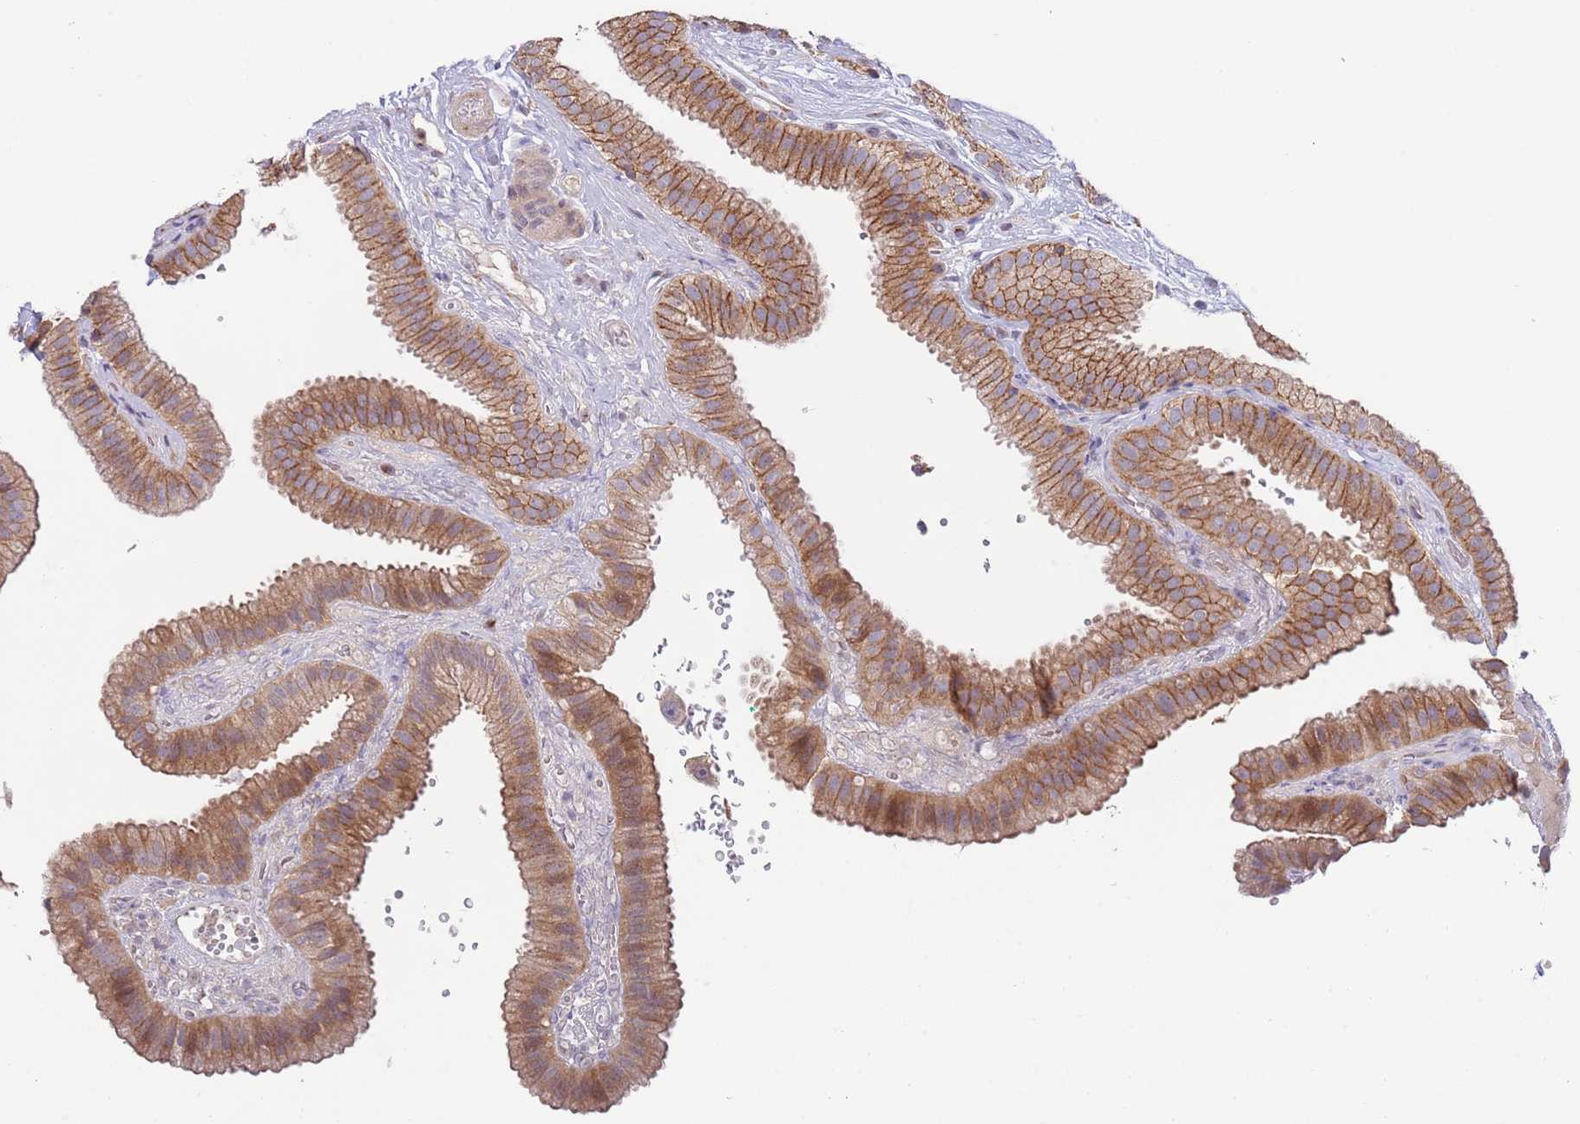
{"staining": {"intensity": "moderate", "quantity": ">75%", "location": "cytoplasmic/membranous"}, "tissue": "gallbladder", "cell_type": "Glandular cells", "image_type": "normal", "snomed": [{"axis": "morphology", "description": "Normal tissue, NOS"}, {"axis": "topography", "description": "Gallbladder"}], "caption": "High-power microscopy captured an immunohistochemistry (IHC) photomicrograph of benign gallbladder, revealing moderate cytoplasmic/membranous staining in about >75% of glandular cells. The staining was performed using DAB, with brown indicating positive protein expression. Nuclei are stained blue with hematoxylin.", "gene": "BTBD7", "patient": {"sex": "female", "age": 61}}